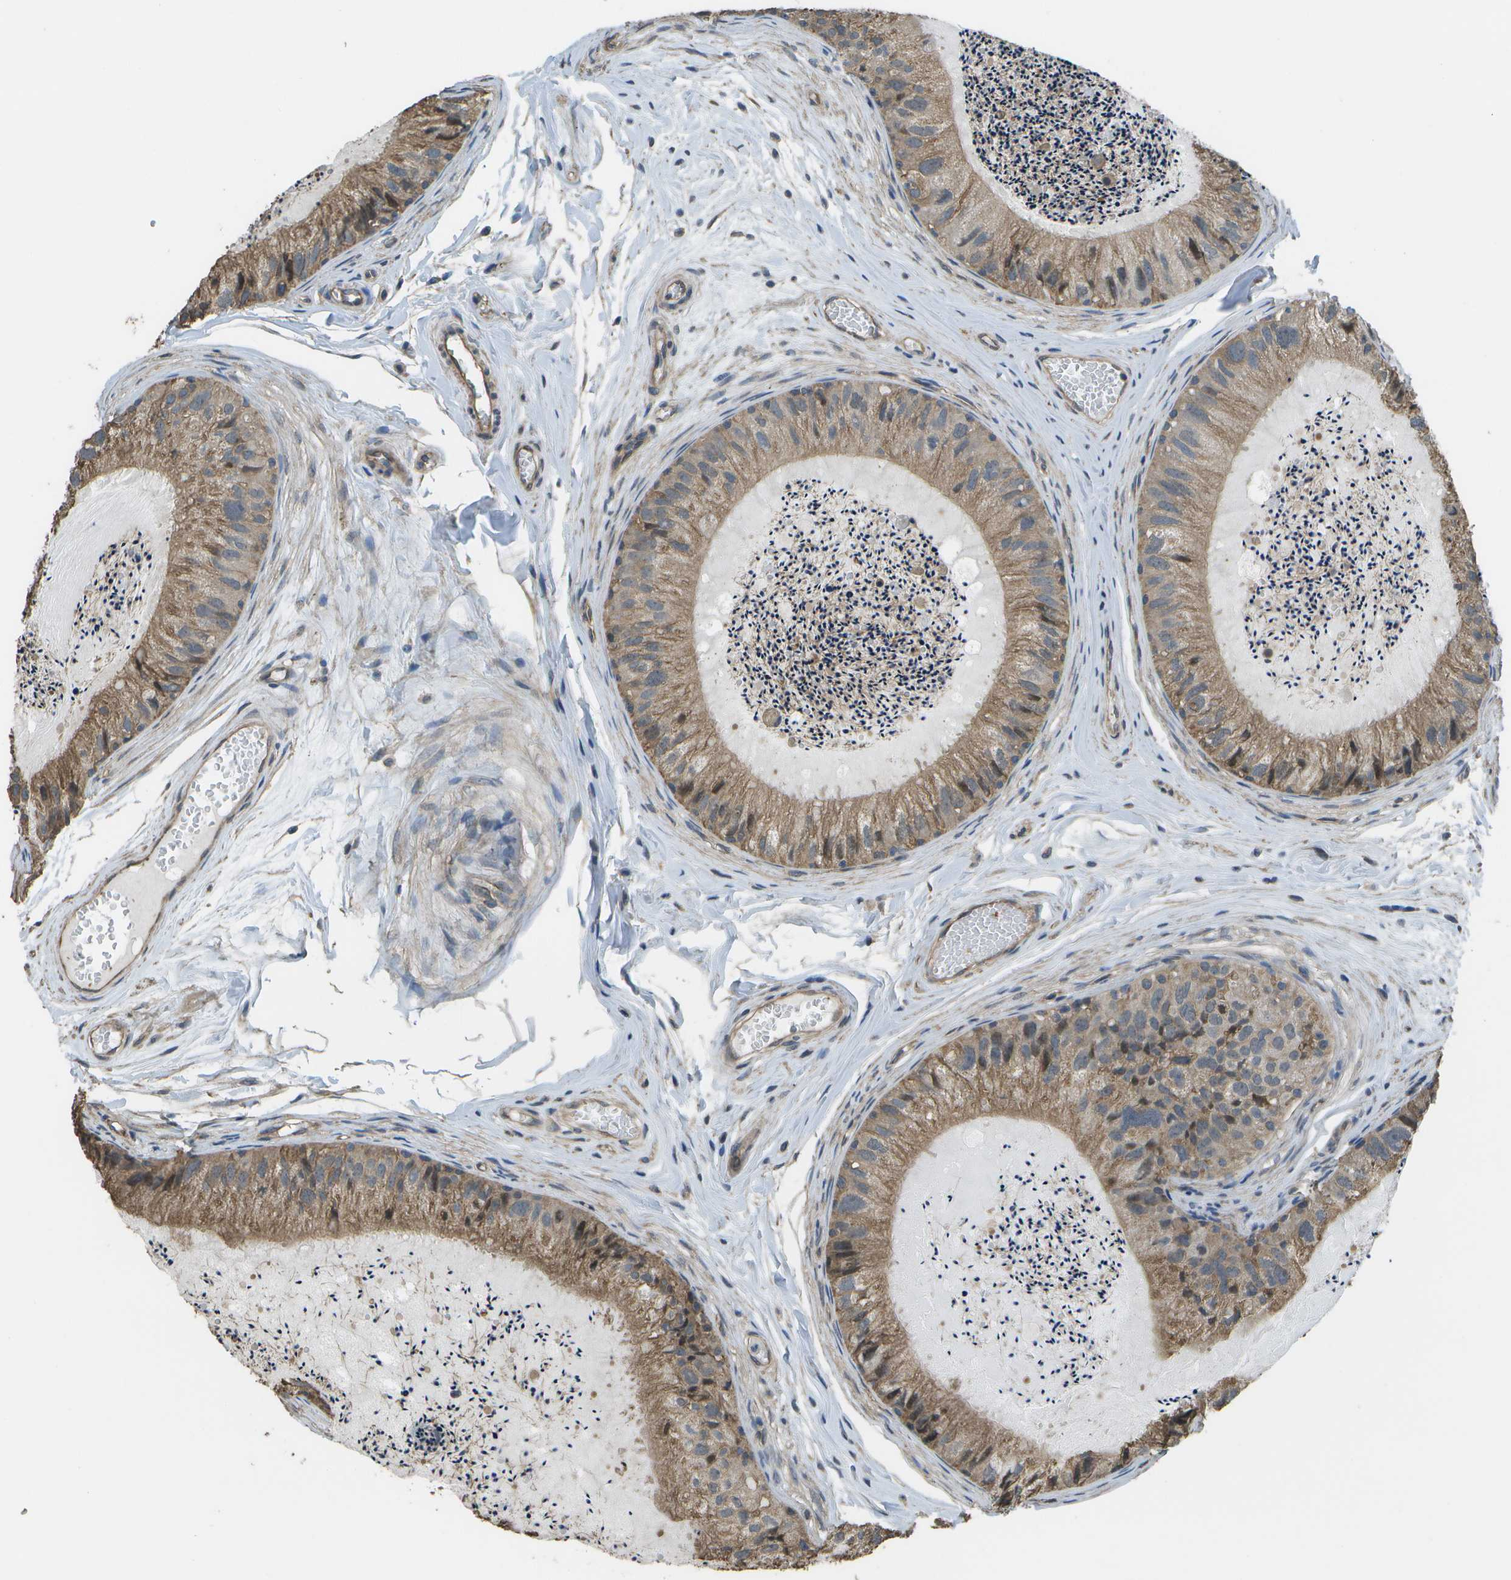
{"staining": {"intensity": "moderate", "quantity": ">75%", "location": "cytoplasmic/membranous"}, "tissue": "epididymis", "cell_type": "Glandular cells", "image_type": "normal", "snomed": [{"axis": "morphology", "description": "Normal tissue, NOS"}, {"axis": "topography", "description": "Epididymis"}], "caption": "Glandular cells exhibit medium levels of moderate cytoplasmic/membranous positivity in approximately >75% of cells in normal epididymis. (Stains: DAB in brown, nuclei in blue, Microscopy: brightfield microscopy at high magnification).", "gene": "CLNS1A", "patient": {"sex": "male", "age": 31}}